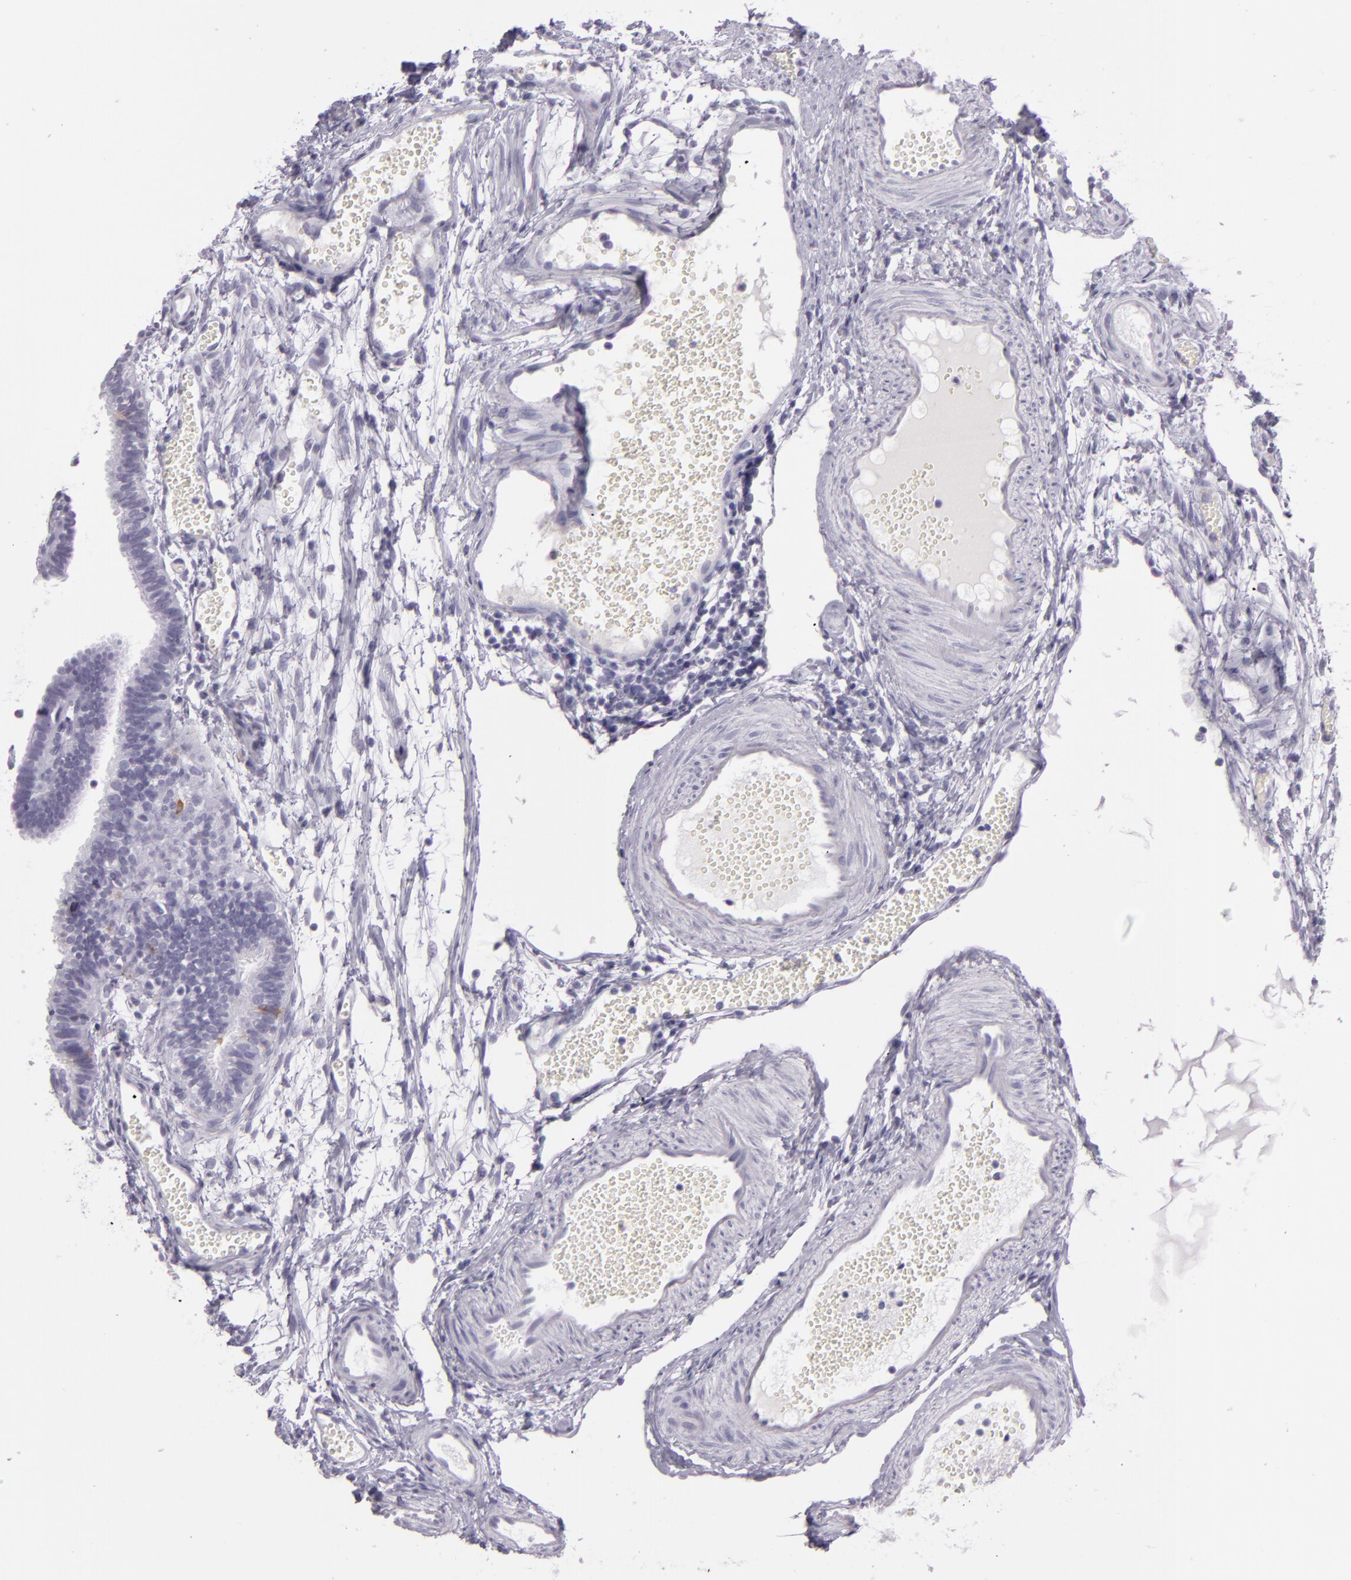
{"staining": {"intensity": "negative", "quantity": "none", "location": "none"}, "tissue": "fallopian tube", "cell_type": "Glandular cells", "image_type": "normal", "snomed": [{"axis": "morphology", "description": "Normal tissue, NOS"}, {"axis": "topography", "description": "Fallopian tube"}], "caption": "DAB immunohistochemical staining of normal human fallopian tube demonstrates no significant expression in glandular cells.", "gene": "MUC6", "patient": {"sex": "female", "age": 29}}